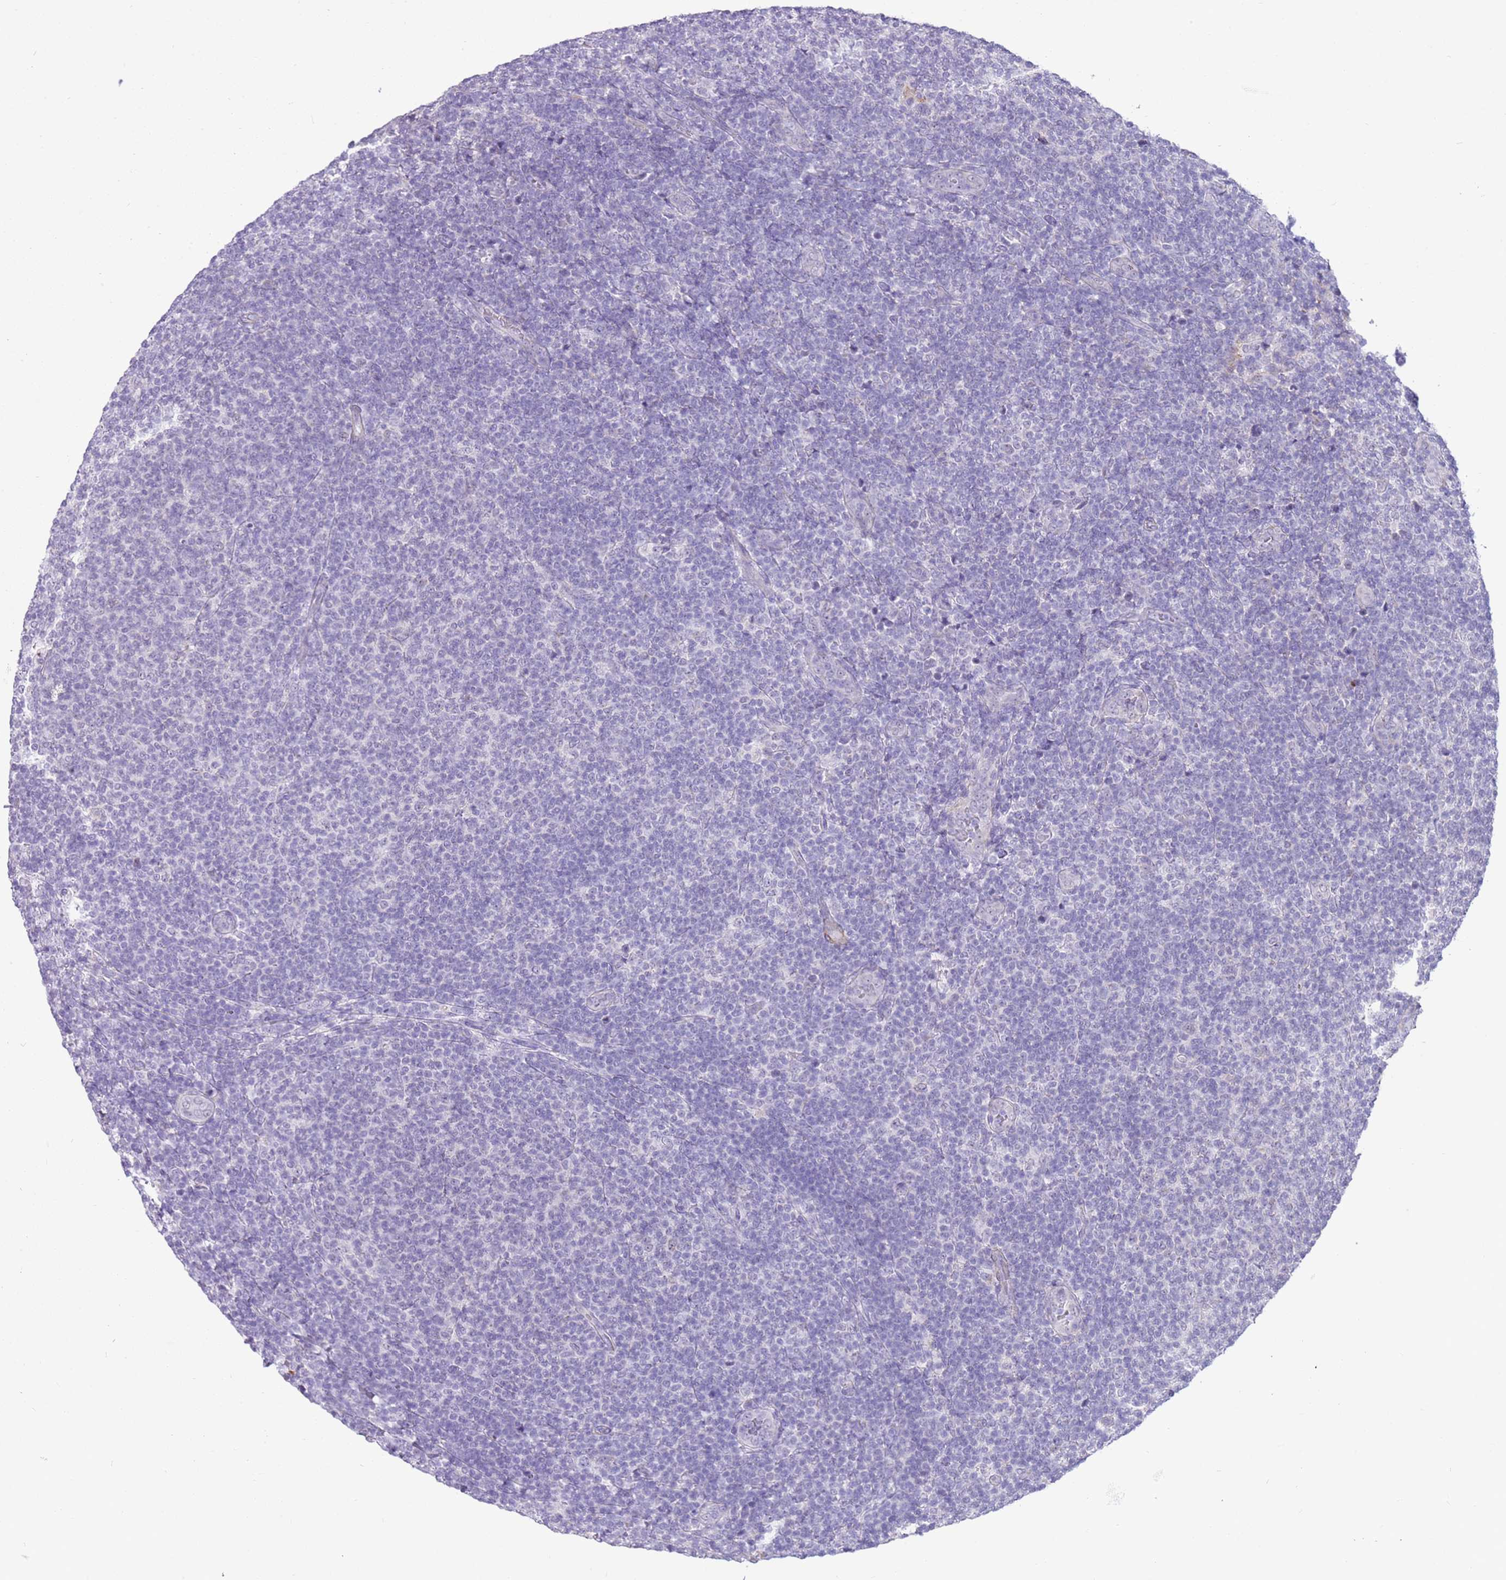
{"staining": {"intensity": "negative", "quantity": "none", "location": "none"}, "tissue": "lymphoma", "cell_type": "Tumor cells", "image_type": "cancer", "snomed": [{"axis": "morphology", "description": "Malignant lymphoma, non-Hodgkin's type, Low grade"}, {"axis": "topography", "description": "Lymph node"}], "caption": "Image shows no protein staining in tumor cells of lymphoma tissue.", "gene": "SMIM4", "patient": {"sex": "male", "age": 66}}